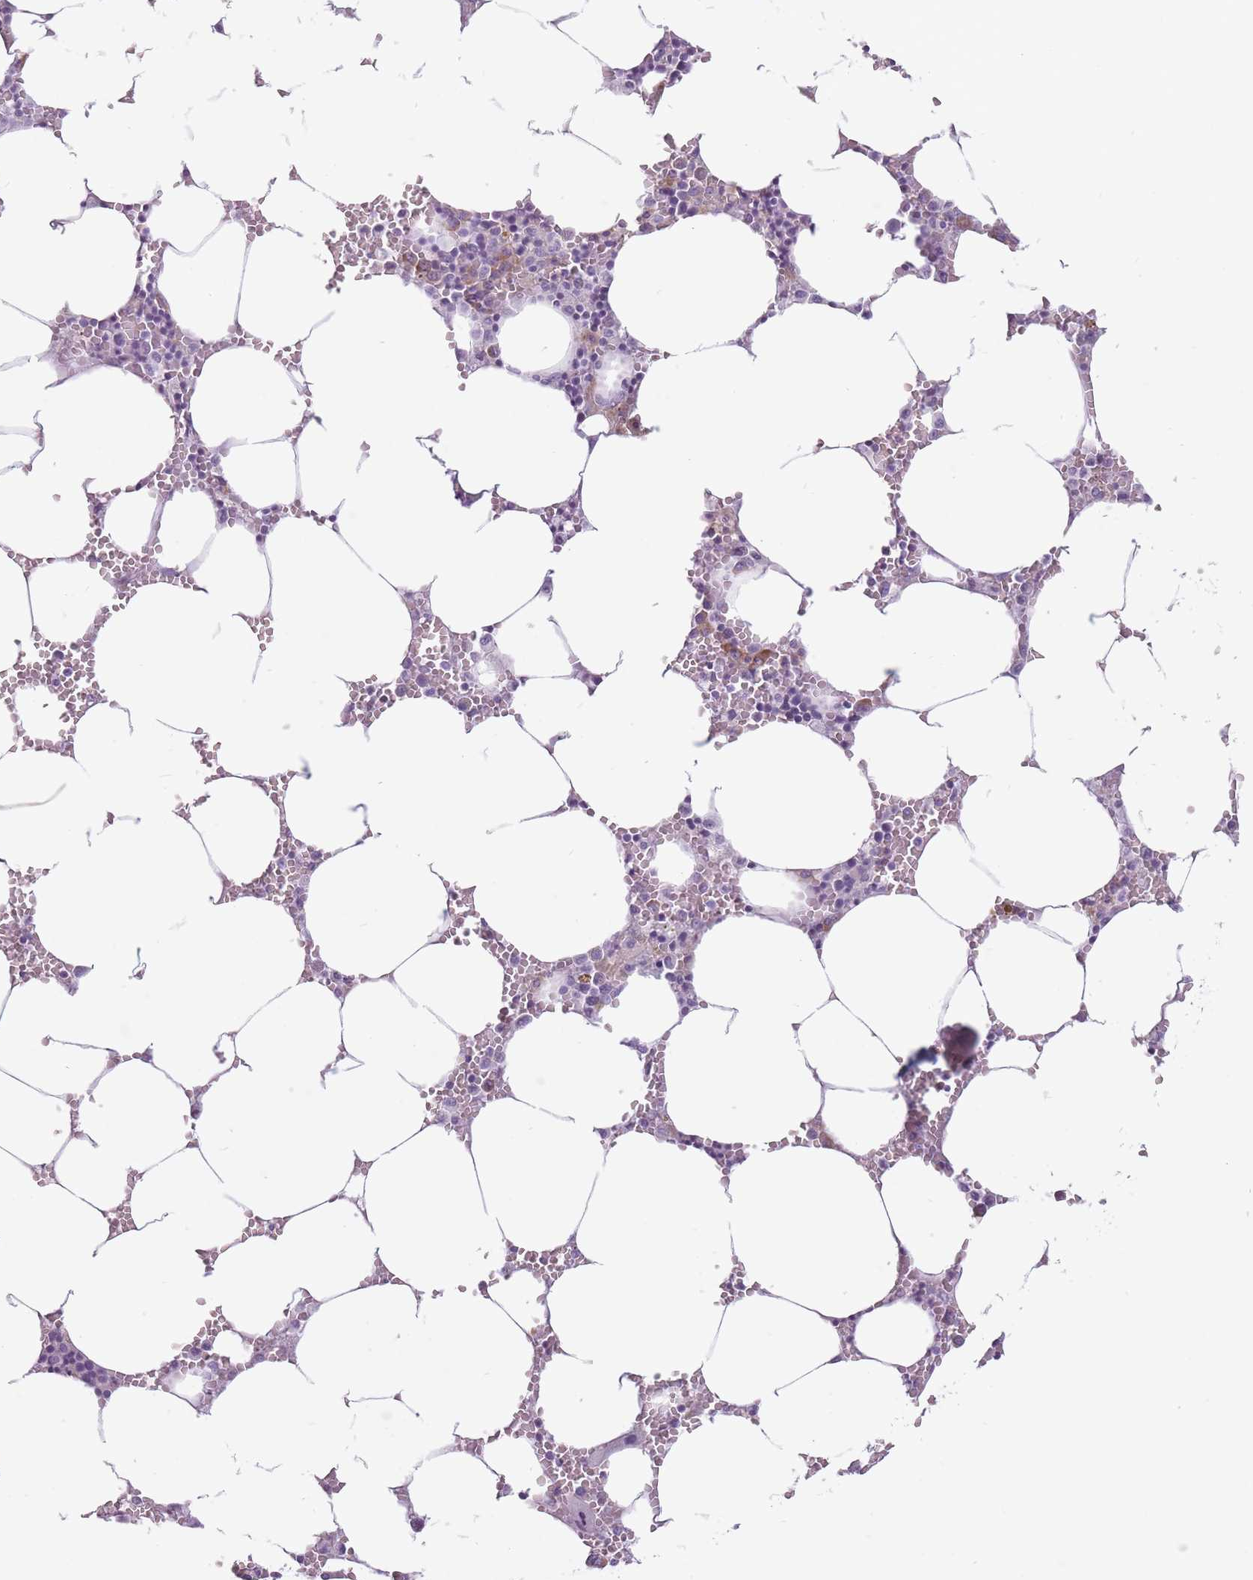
{"staining": {"intensity": "moderate", "quantity": "<25%", "location": "cytoplasmic/membranous"}, "tissue": "bone marrow", "cell_type": "Hematopoietic cells", "image_type": "normal", "snomed": [{"axis": "morphology", "description": "Normal tissue, NOS"}, {"axis": "topography", "description": "Bone marrow"}], "caption": "Normal bone marrow was stained to show a protein in brown. There is low levels of moderate cytoplasmic/membranous expression in about <25% of hematopoietic cells. (Brightfield microscopy of DAB IHC at high magnification).", "gene": "RPL18", "patient": {"sex": "male", "age": 70}}